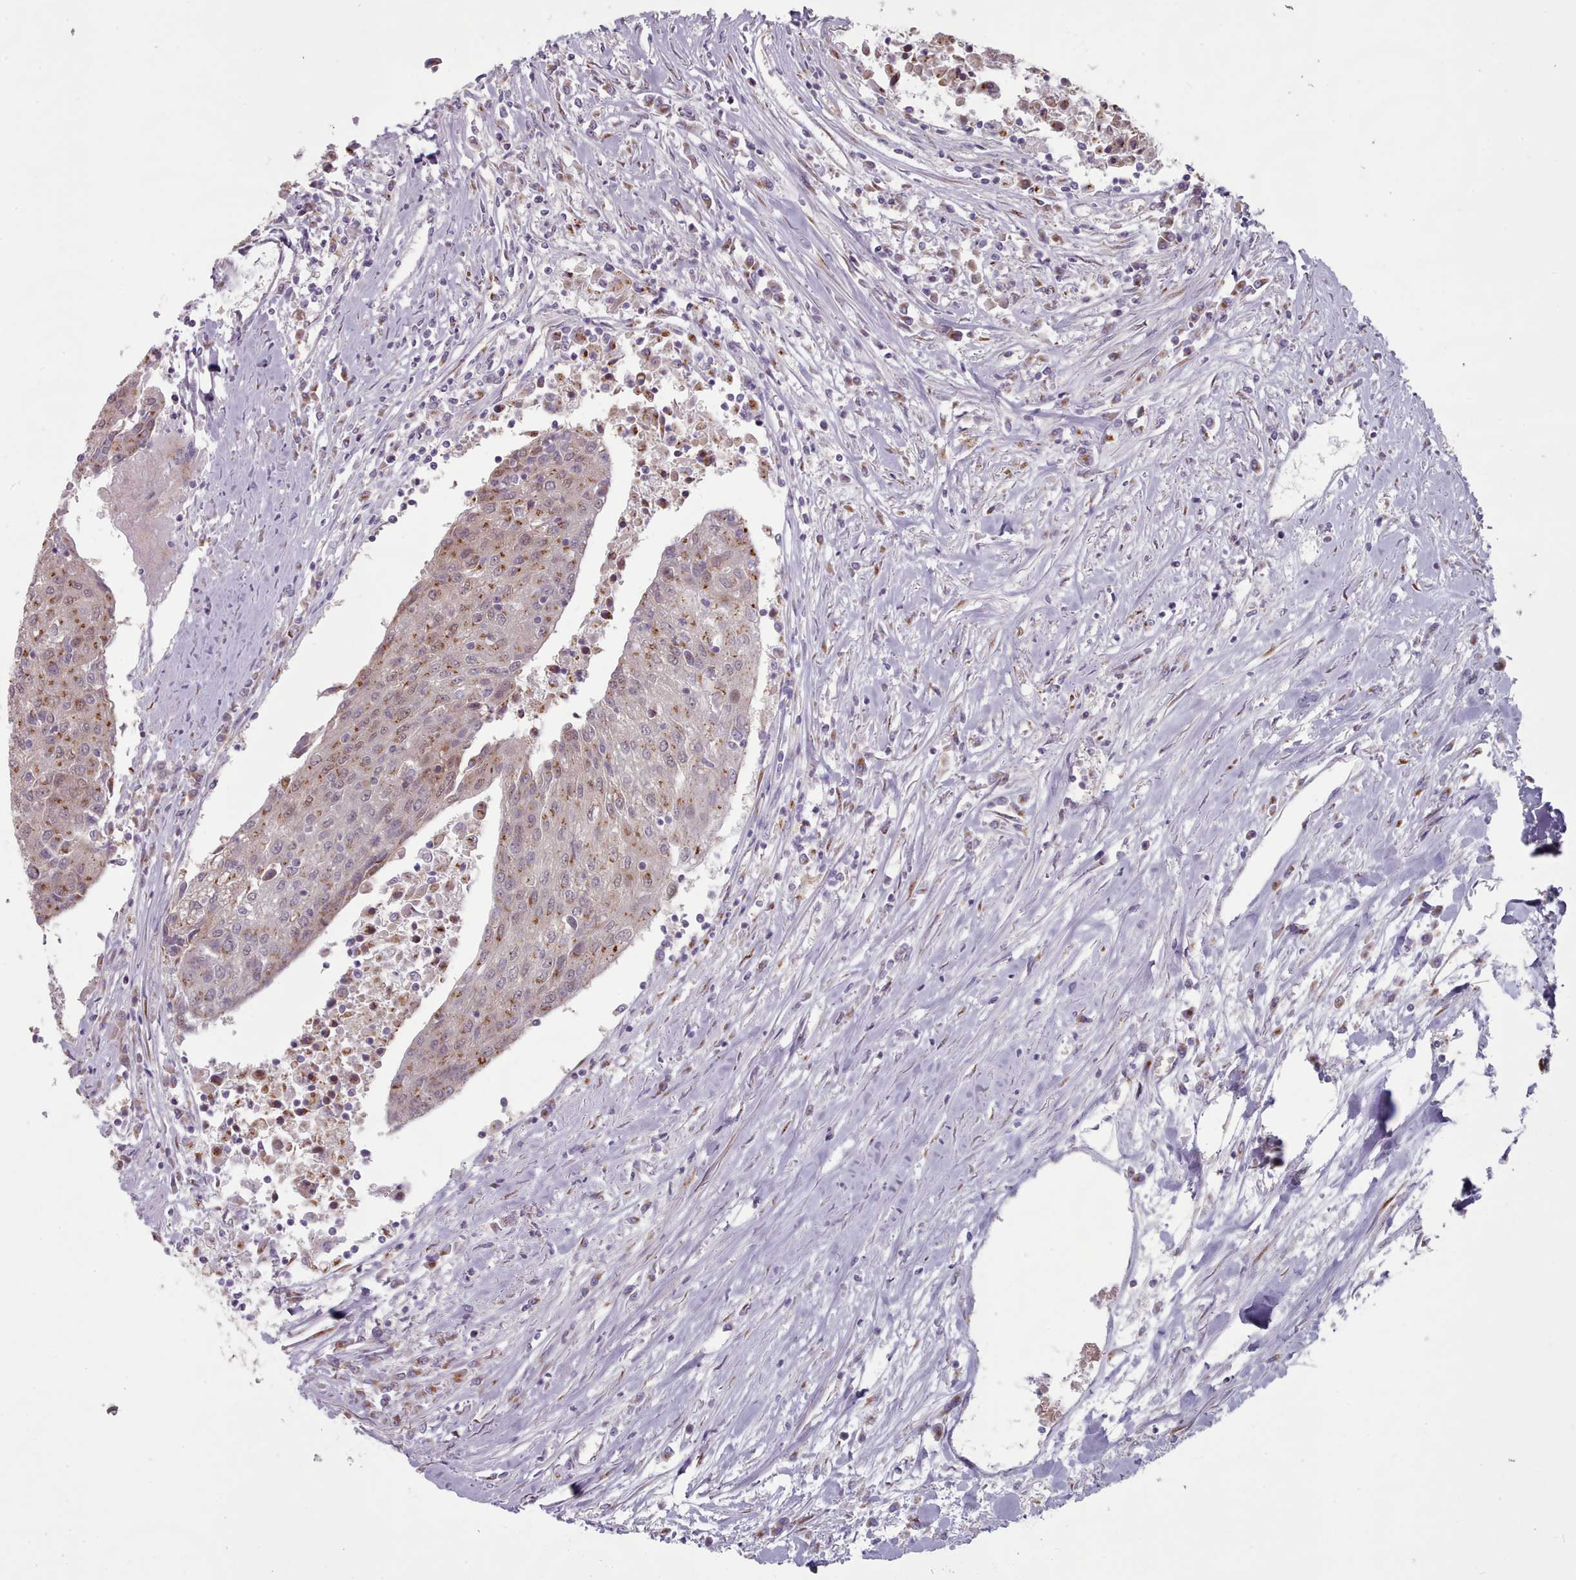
{"staining": {"intensity": "moderate", "quantity": ">75%", "location": "cytoplasmic/membranous"}, "tissue": "urothelial cancer", "cell_type": "Tumor cells", "image_type": "cancer", "snomed": [{"axis": "morphology", "description": "Urothelial carcinoma, High grade"}, {"axis": "topography", "description": "Urinary bladder"}], "caption": "Brown immunohistochemical staining in human high-grade urothelial carcinoma shows moderate cytoplasmic/membranous expression in about >75% of tumor cells.", "gene": "MAN1B1", "patient": {"sex": "female", "age": 85}}